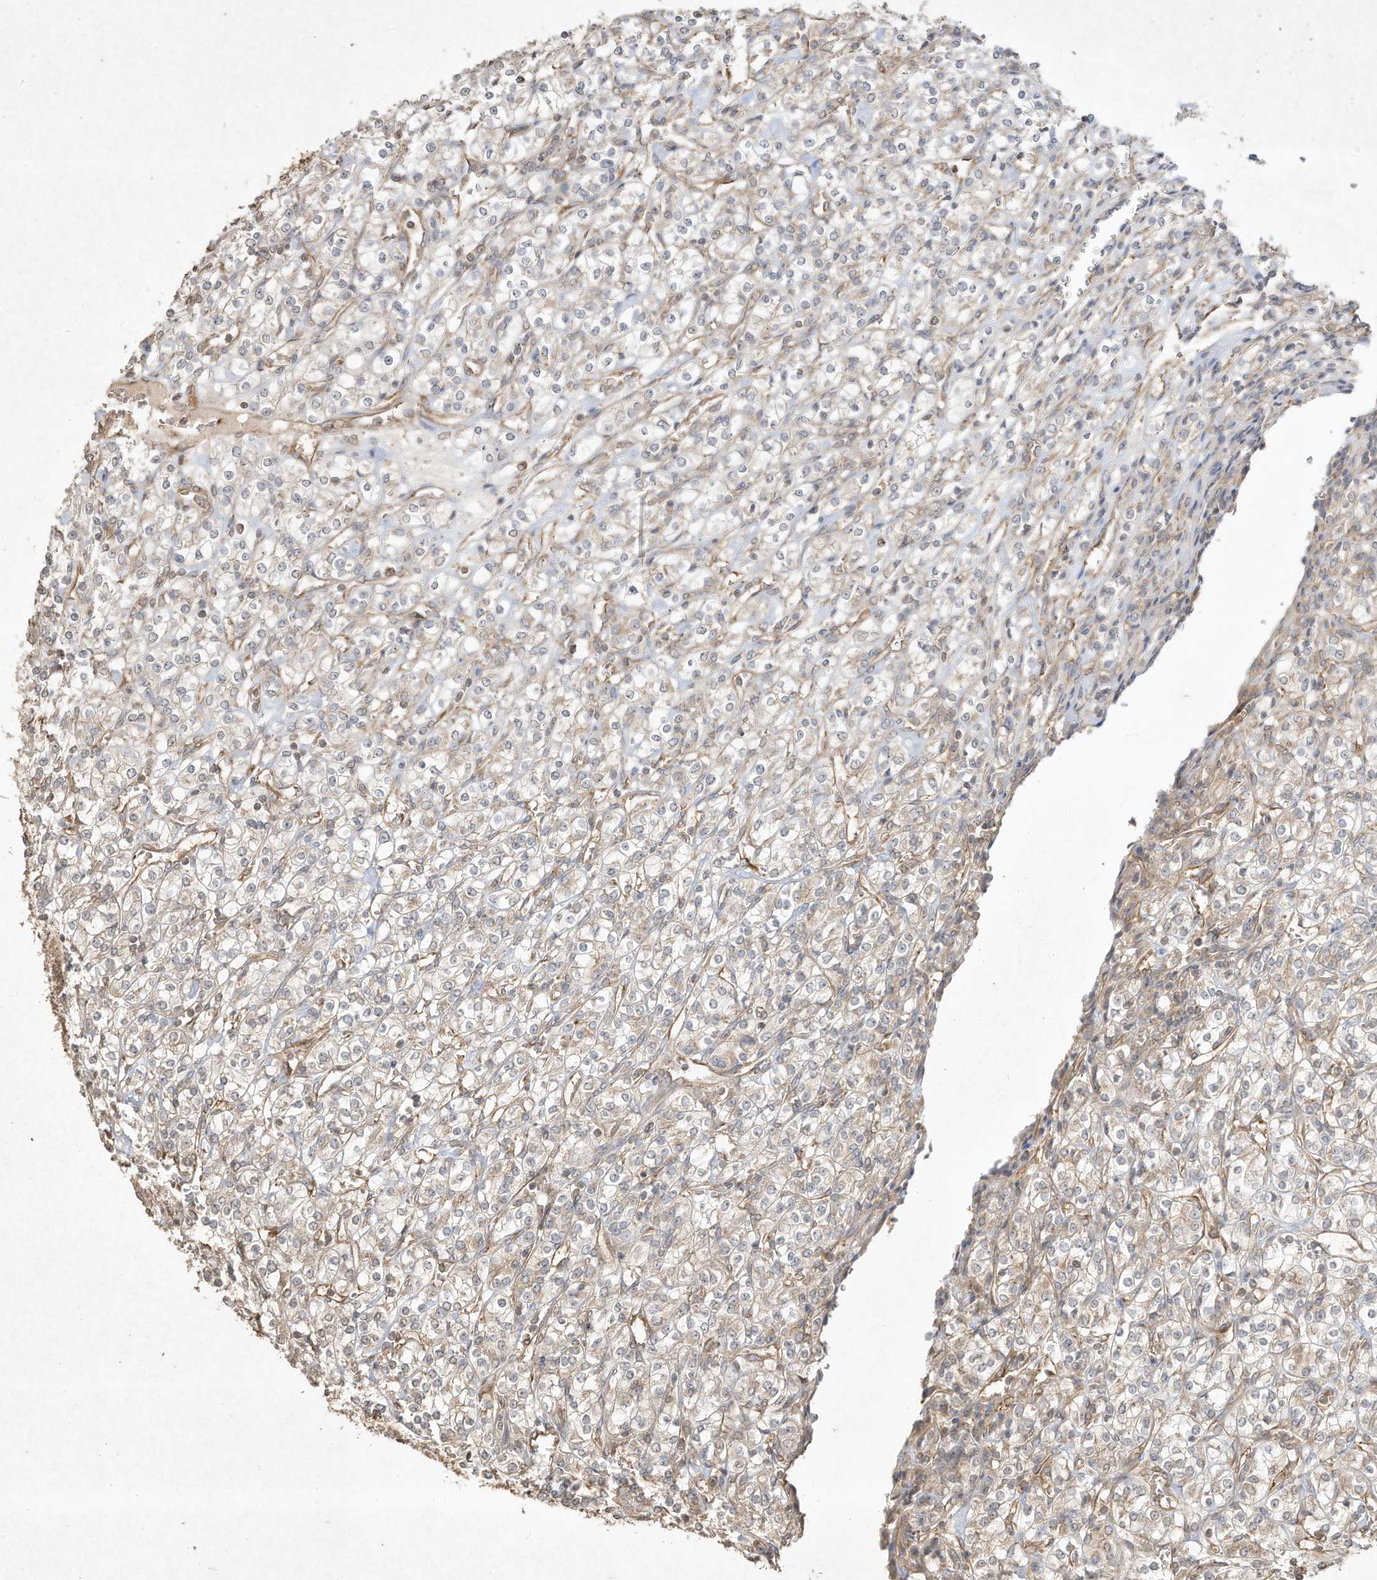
{"staining": {"intensity": "negative", "quantity": "none", "location": "none"}, "tissue": "renal cancer", "cell_type": "Tumor cells", "image_type": "cancer", "snomed": [{"axis": "morphology", "description": "Adenocarcinoma, NOS"}, {"axis": "topography", "description": "Kidney"}], "caption": "High power microscopy micrograph of an immunohistochemistry (IHC) photomicrograph of renal adenocarcinoma, revealing no significant positivity in tumor cells.", "gene": "DYNC1I2", "patient": {"sex": "male", "age": 77}}